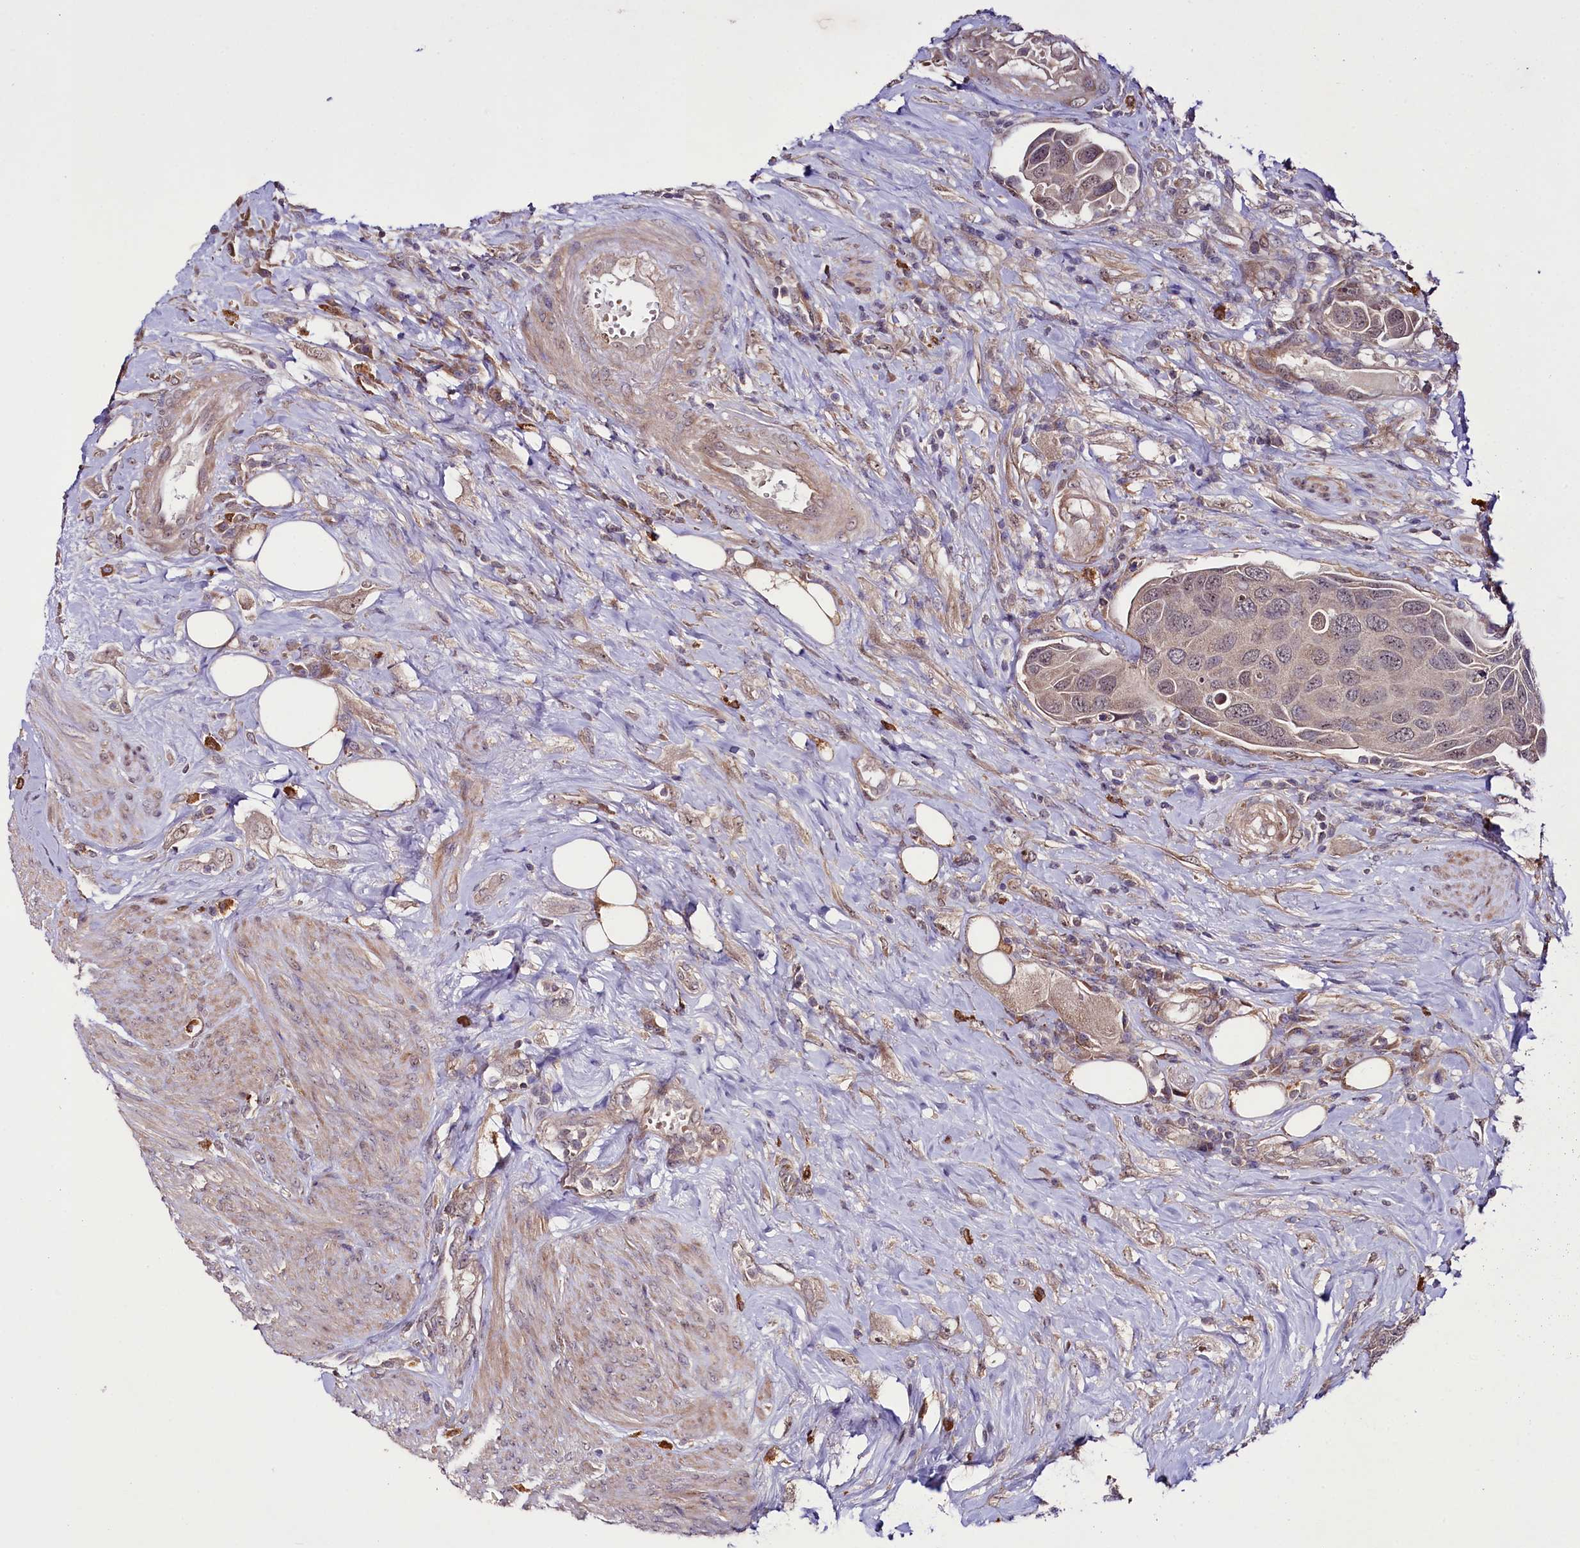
{"staining": {"intensity": "weak", "quantity": "<25%", "location": "cytoplasmic/membranous,nuclear"}, "tissue": "urothelial cancer", "cell_type": "Tumor cells", "image_type": "cancer", "snomed": [{"axis": "morphology", "description": "Urothelial carcinoma, High grade"}, {"axis": "topography", "description": "Urinary bladder"}], "caption": "IHC of urothelial carcinoma (high-grade) exhibits no staining in tumor cells.", "gene": "PHLDB1", "patient": {"sex": "male", "age": 74}}